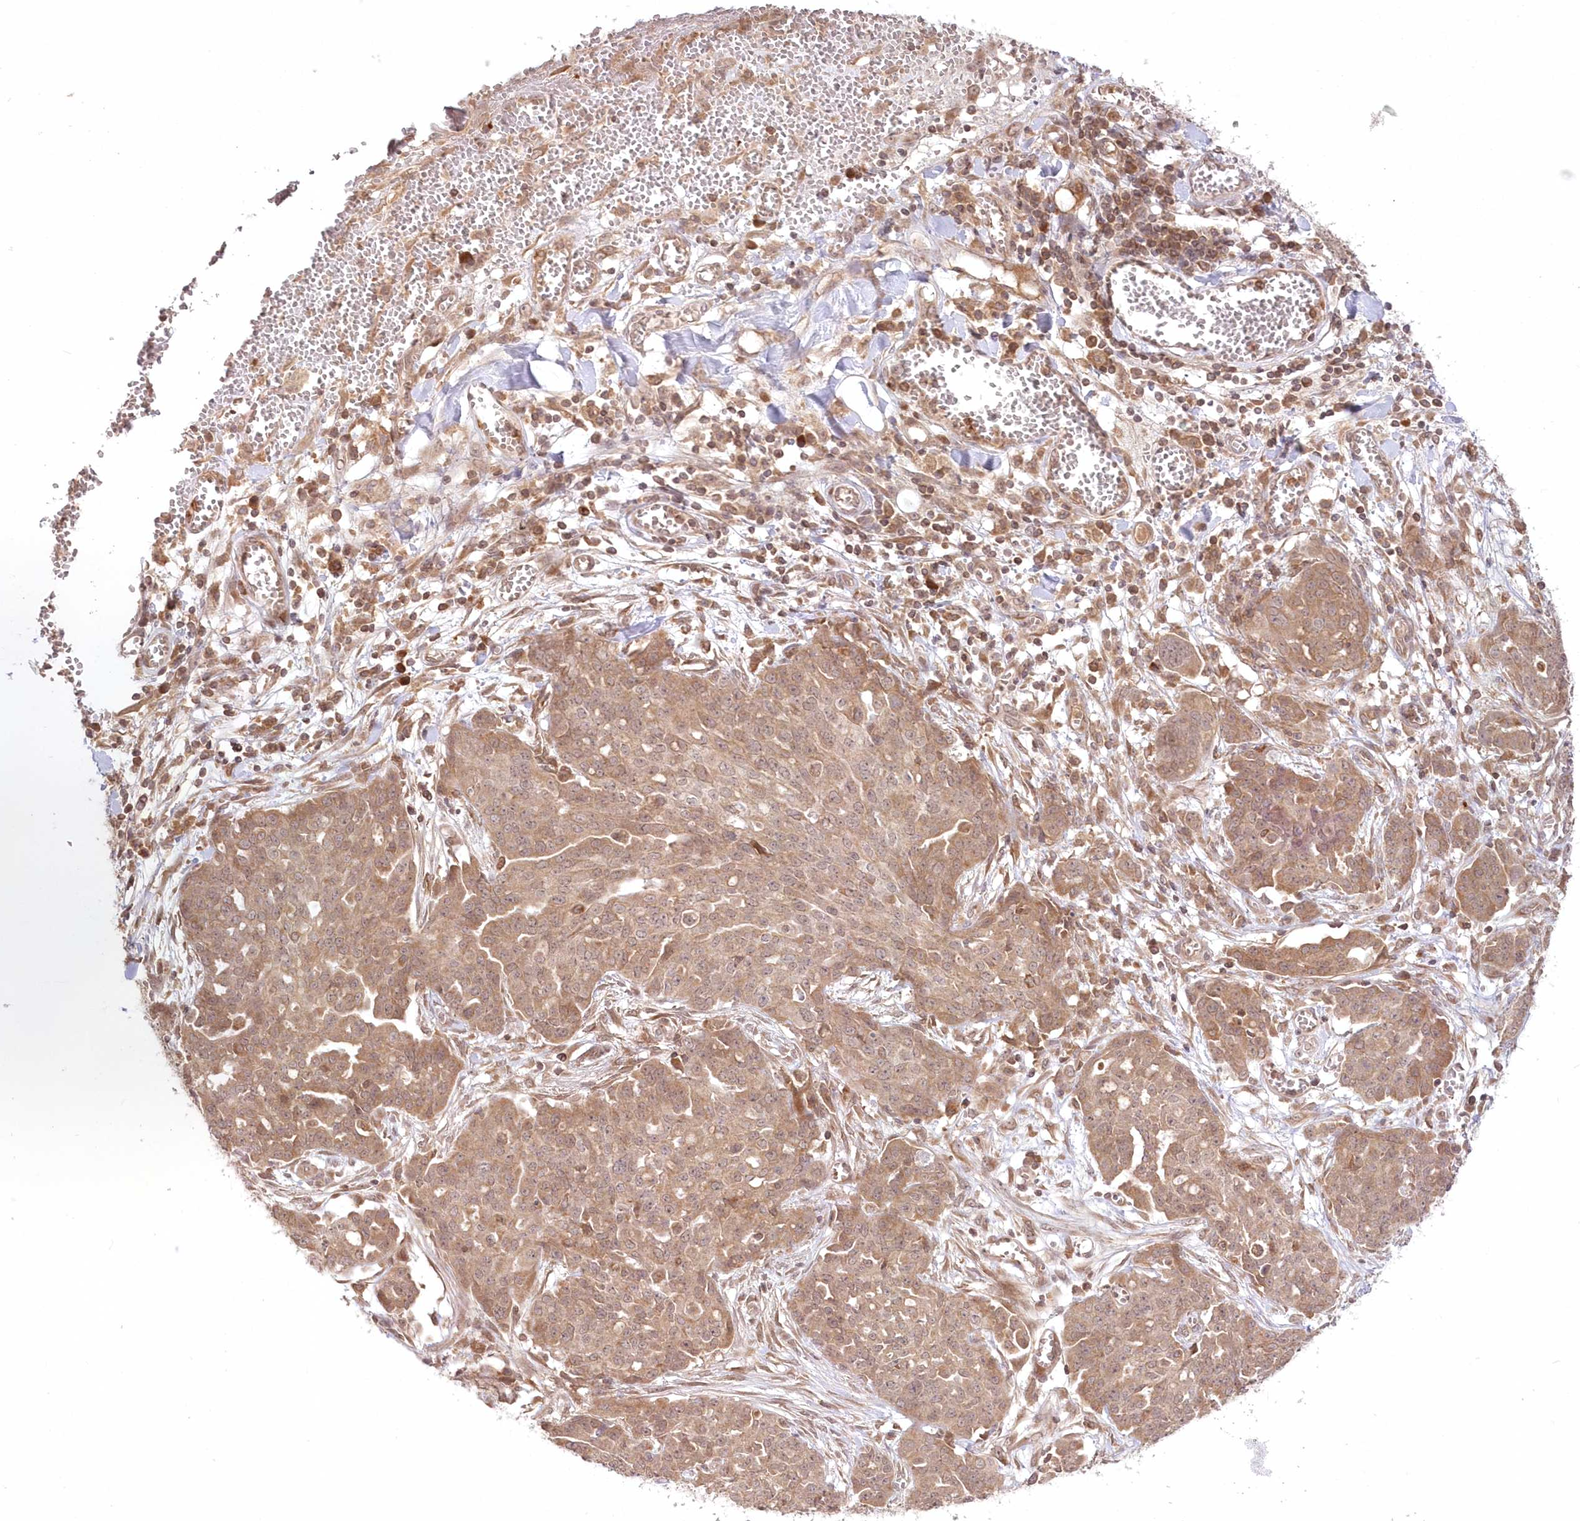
{"staining": {"intensity": "weak", "quantity": ">75%", "location": "cytoplasmic/membranous"}, "tissue": "ovarian cancer", "cell_type": "Tumor cells", "image_type": "cancer", "snomed": [{"axis": "morphology", "description": "Cystadenocarcinoma, serous, NOS"}, {"axis": "topography", "description": "Soft tissue"}, {"axis": "topography", "description": "Ovary"}], "caption": "DAB immunohistochemical staining of human ovarian cancer (serous cystadenocarcinoma) exhibits weak cytoplasmic/membranous protein expression in about >75% of tumor cells.", "gene": "MTMR3", "patient": {"sex": "female", "age": 57}}